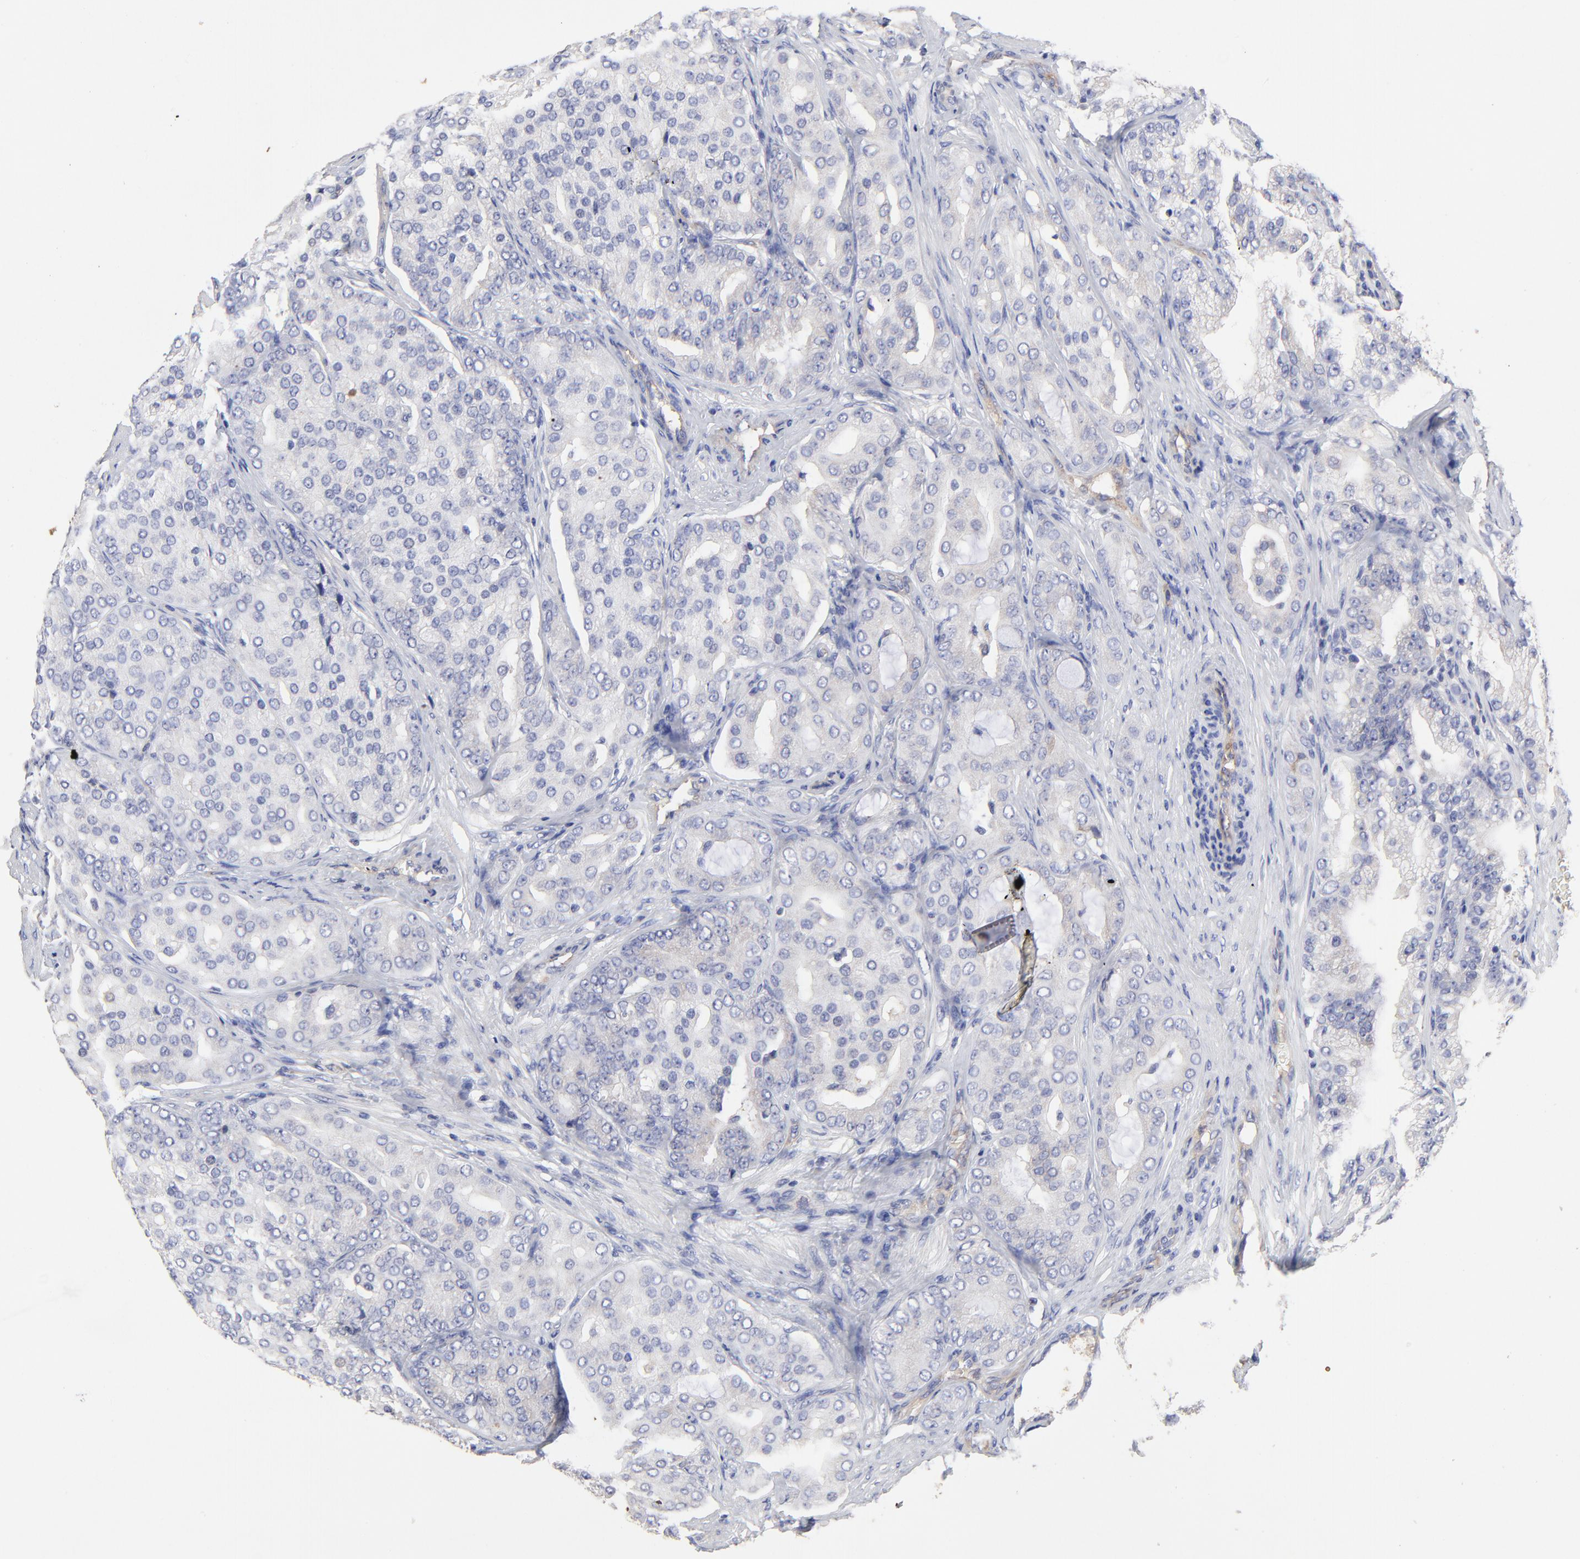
{"staining": {"intensity": "negative", "quantity": "none", "location": "none"}, "tissue": "prostate cancer", "cell_type": "Tumor cells", "image_type": "cancer", "snomed": [{"axis": "morphology", "description": "Adenocarcinoma, High grade"}, {"axis": "topography", "description": "Prostate"}], "caption": "A high-resolution micrograph shows immunohistochemistry staining of prostate cancer, which exhibits no significant expression in tumor cells.", "gene": "SULF2", "patient": {"sex": "male", "age": 64}}